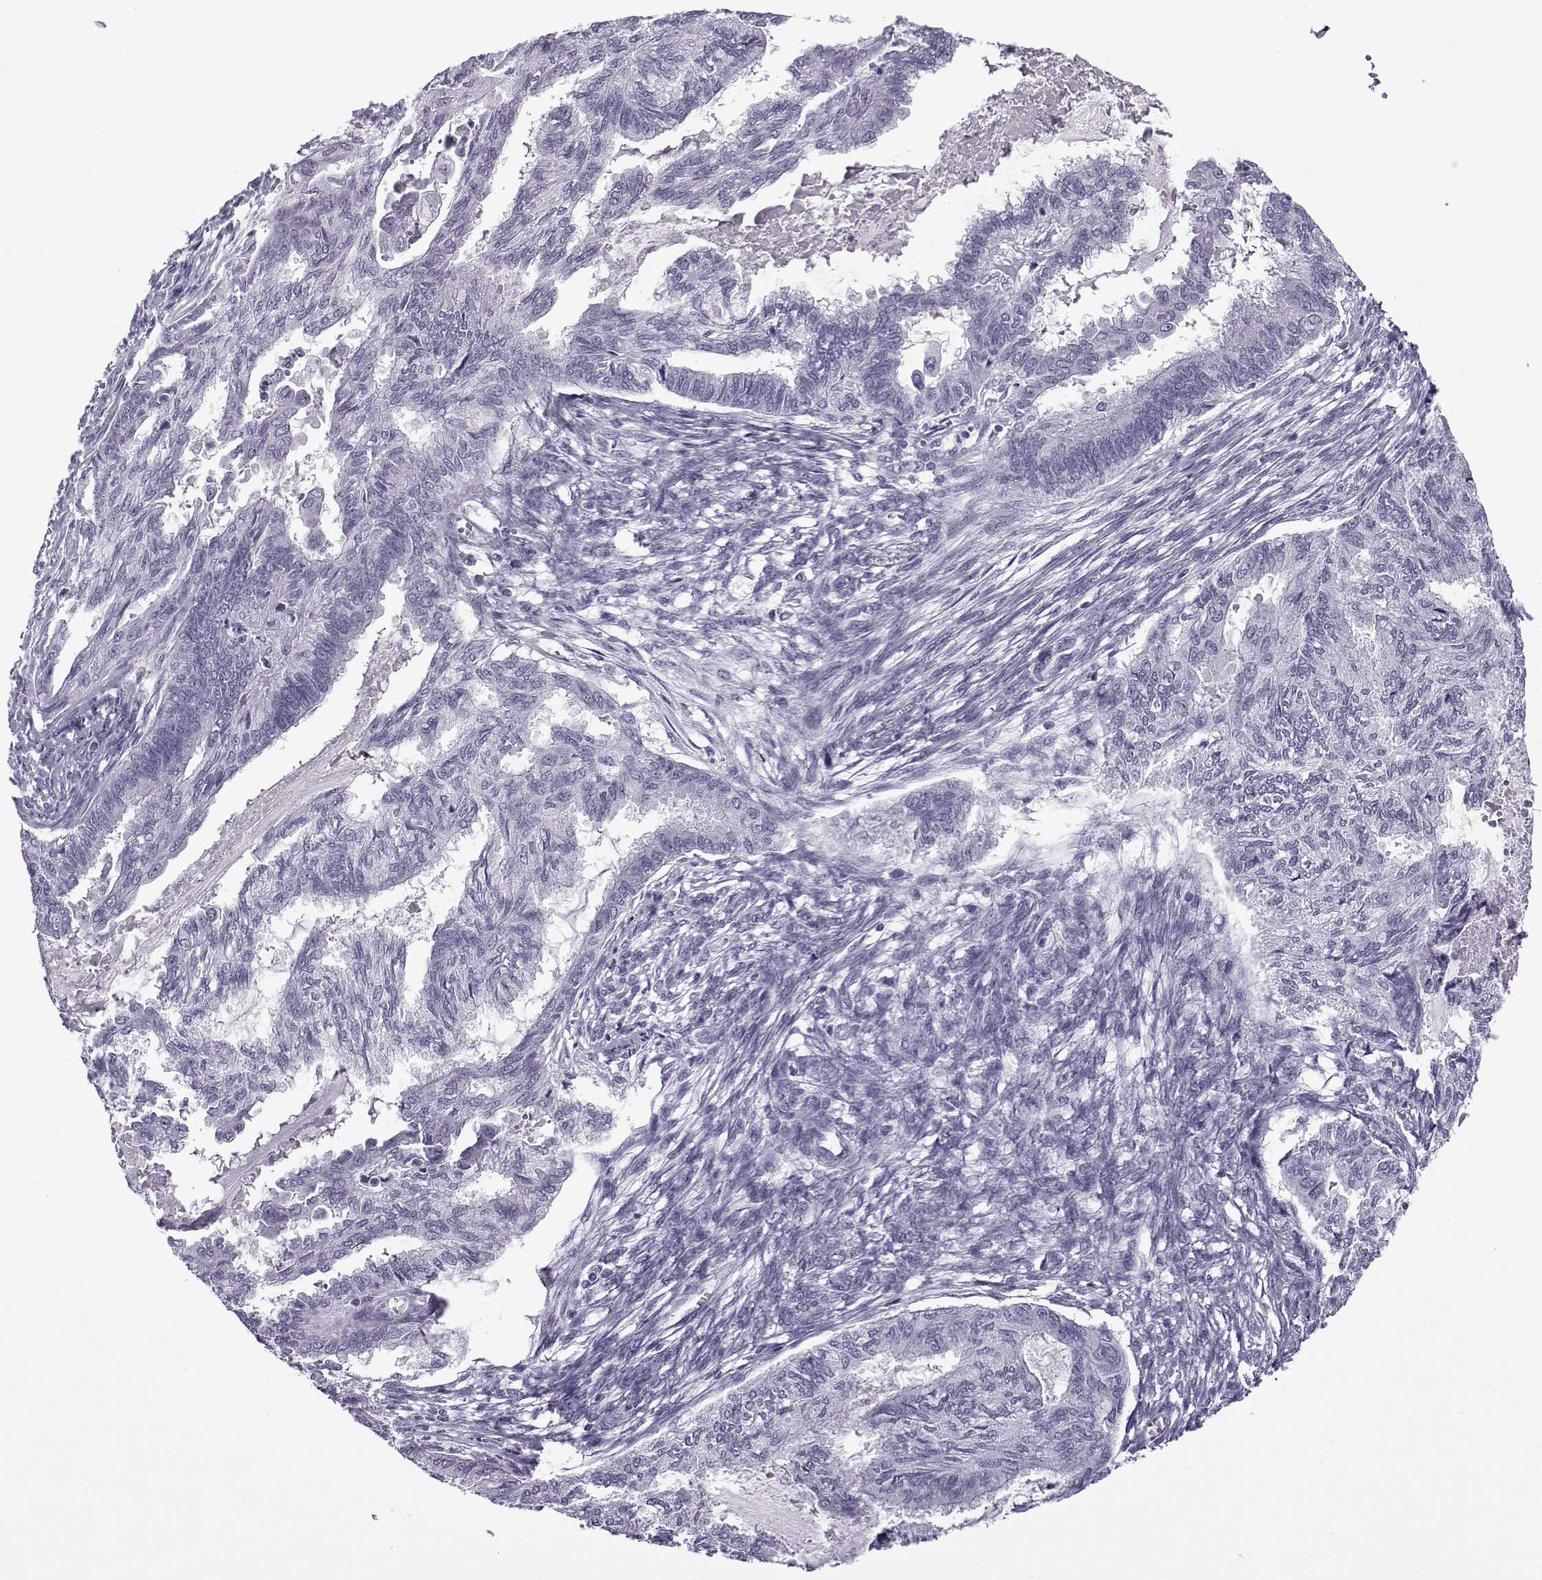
{"staining": {"intensity": "negative", "quantity": "none", "location": "none"}, "tissue": "endometrial cancer", "cell_type": "Tumor cells", "image_type": "cancer", "snomed": [{"axis": "morphology", "description": "Adenocarcinoma, NOS"}, {"axis": "topography", "description": "Endometrium"}], "caption": "Adenocarcinoma (endometrial) was stained to show a protein in brown. There is no significant staining in tumor cells.", "gene": "OIP5", "patient": {"sex": "female", "age": 86}}